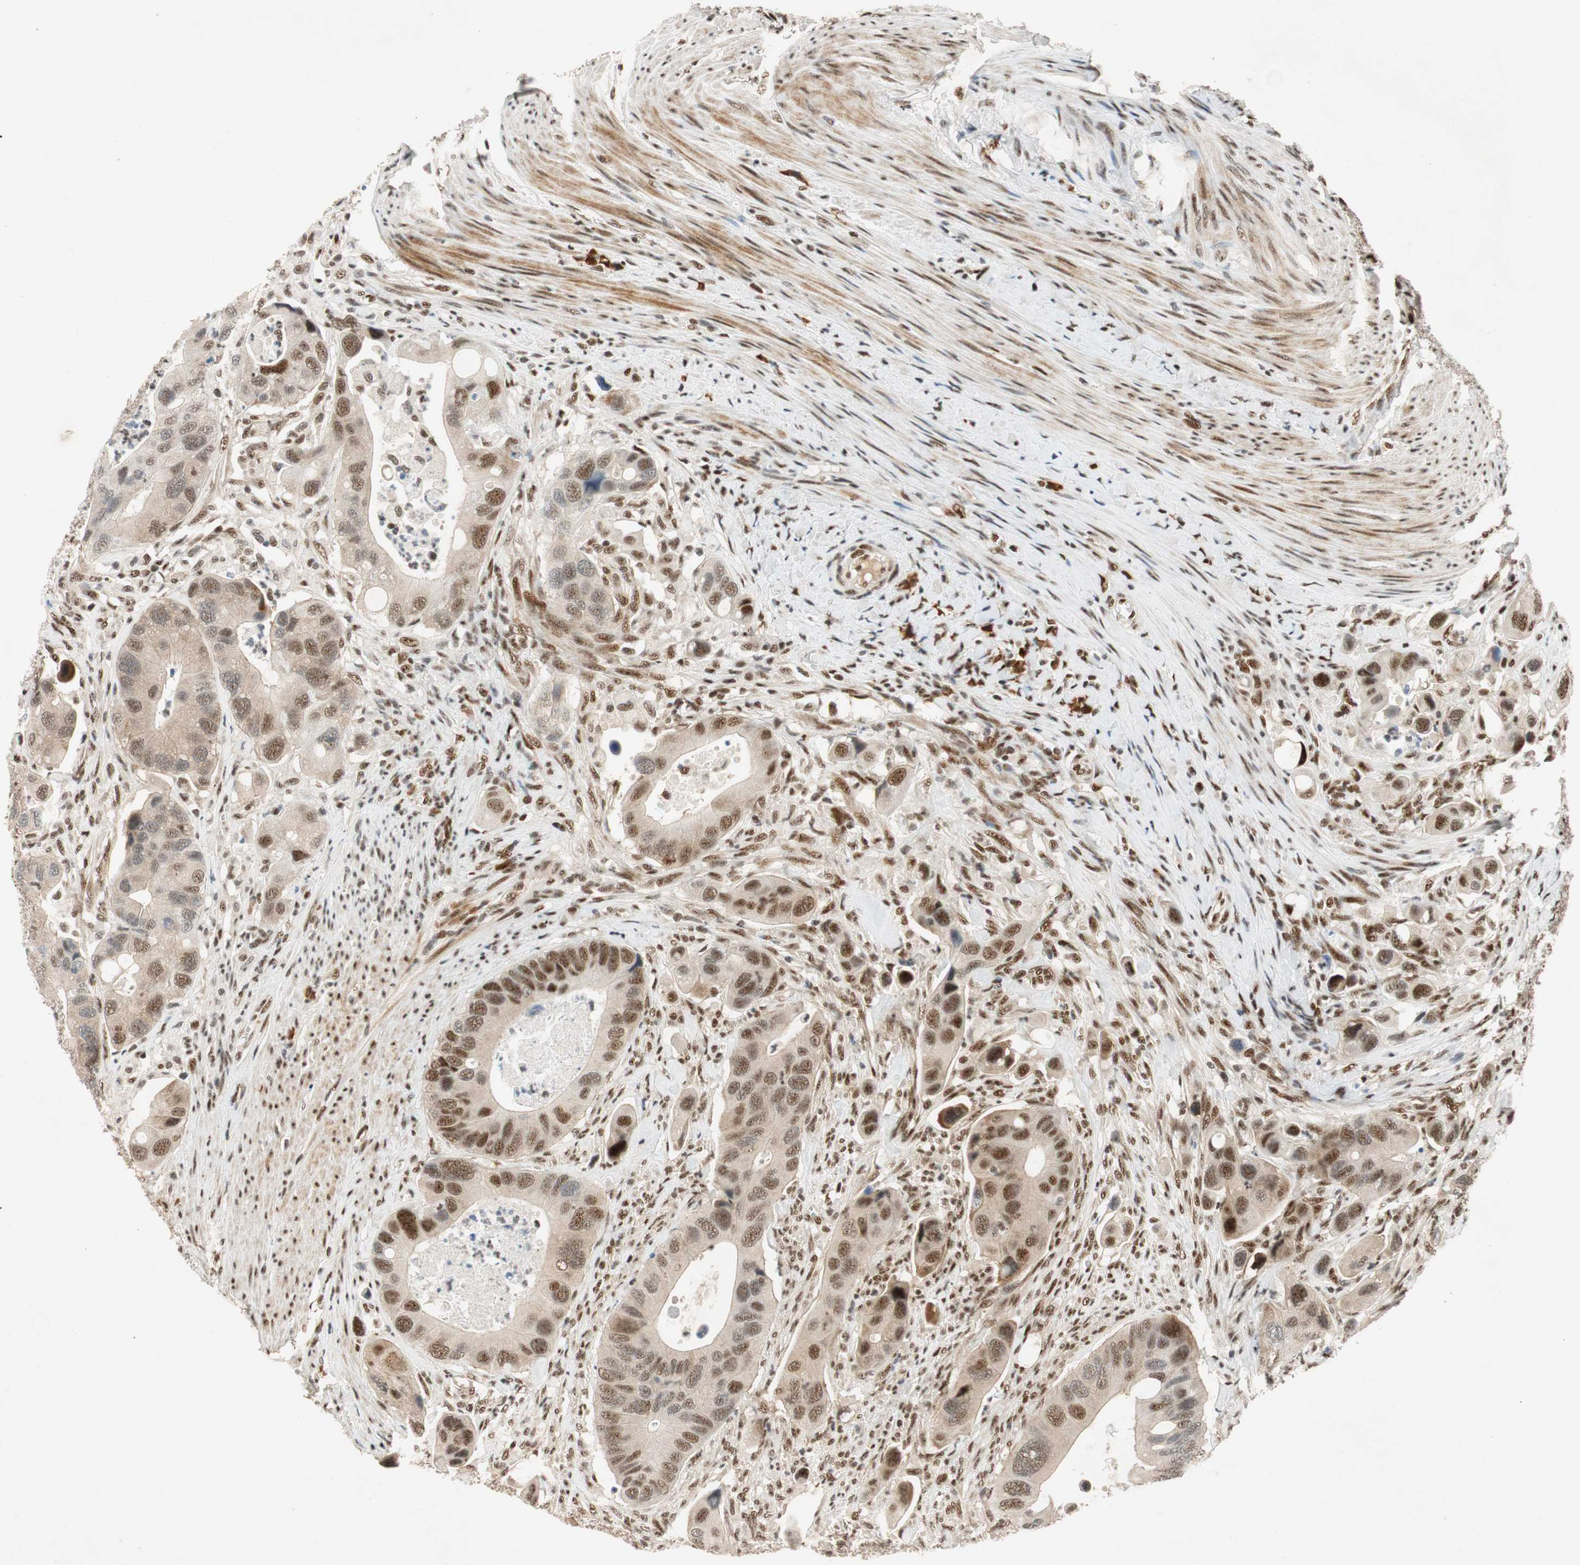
{"staining": {"intensity": "strong", "quantity": ">75%", "location": "nuclear"}, "tissue": "colorectal cancer", "cell_type": "Tumor cells", "image_type": "cancer", "snomed": [{"axis": "morphology", "description": "Adenocarcinoma, NOS"}, {"axis": "topography", "description": "Rectum"}], "caption": "The image shows immunohistochemical staining of colorectal adenocarcinoma. There is strong nuclear staining is identified in approximately >75% of tumor cells. (DAB = brown stain, brightfield microscopy at high magnification).", "gene": "NCBP3", "patient": {"sex": "female", "age": 57}}